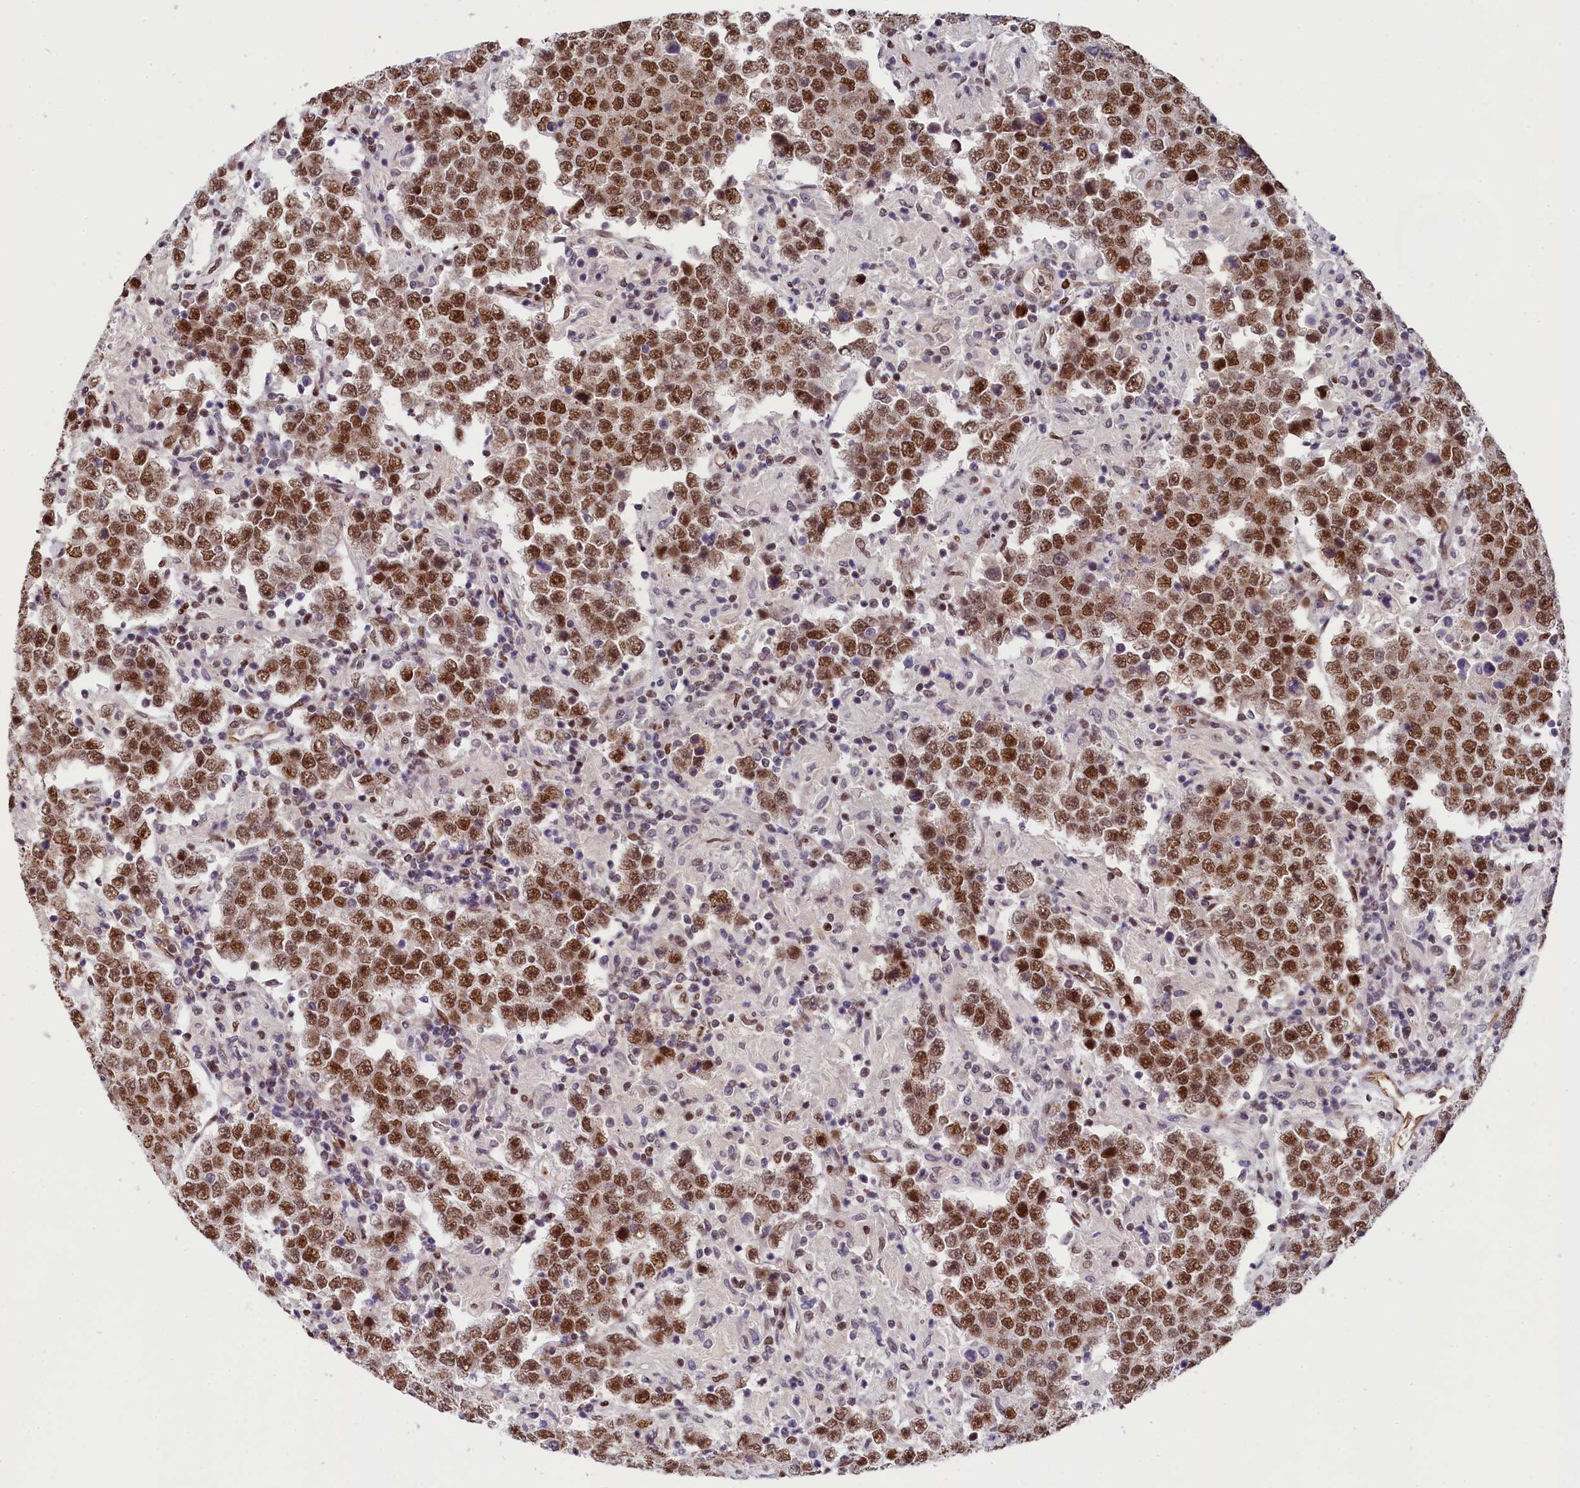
{"staining": {"intensity": "moderate", "quantity": ">75%", "location": "nuclear"}, "tissue": "testis cancer", "cell_type": "Tumor cells", "image_type": "cancer", "snomed": [{"axis": "morphology", "description": "Normal tissue, NOS"}, {"axis": "morphology", "description": "Urothelial carcinoma, High grade"}, {"axis": "morphology", "description": "Seminoma, NOS"}, {"axis": "morphology", "description": "Carcinoma, Embryonal, NOS"}, {"axis": "topography", "description": "Urinary bladder"}, {"axis": "topography", "description": "Testis"}], "caption": "IHC of seminoma (testis) reveals medium levels of moderate nuclear expression in about >75% of tumor cells.", "gene": "ADIG", "patient": {"sex": "male", "age": 41}}